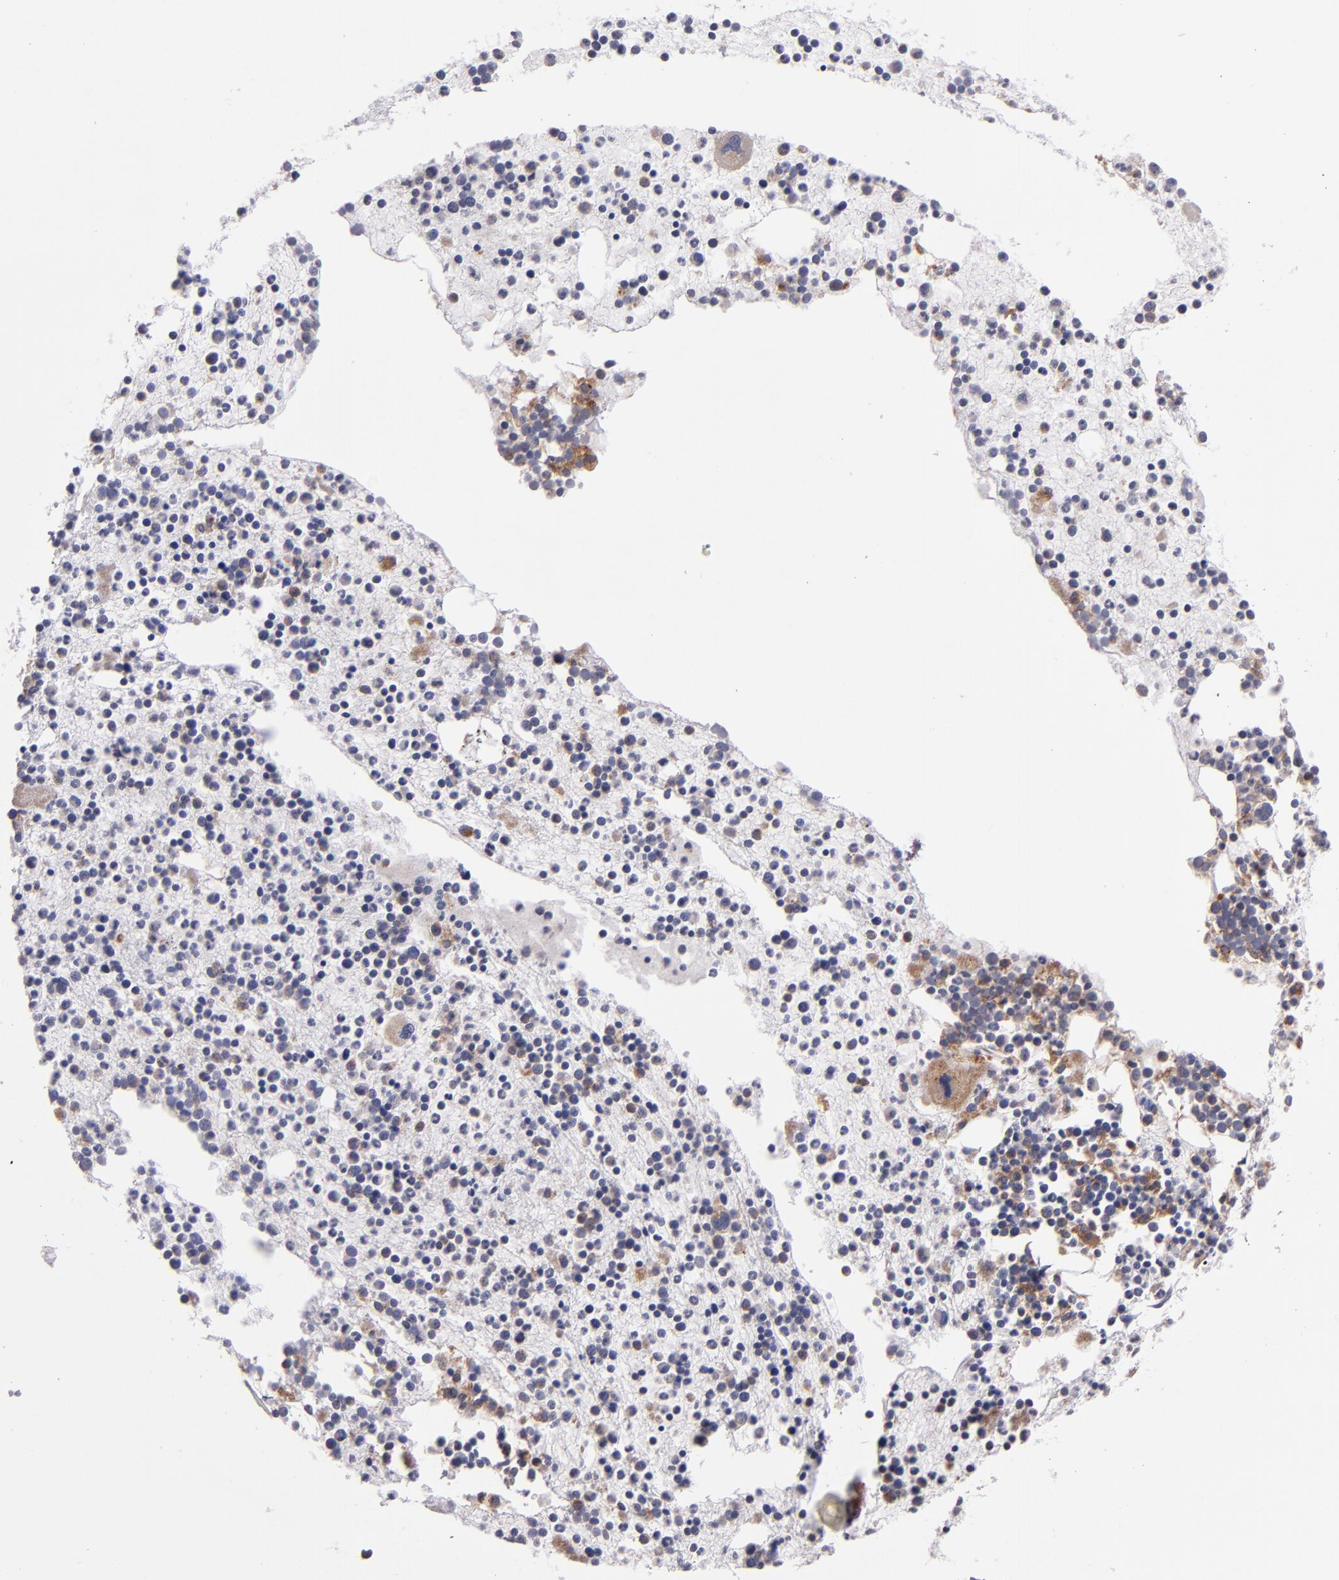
{"staining": {"intensity": "moderate", "quantity": "25%-75%", "location": "cytoplasmic/membranous"}, "tissue": "bone marrow", "cell_type": "Hematopoietic cells", "image_type": "normal", "snomed": [{"axis": "morphology", "description": "Normal tissue, NOS"}, {"axis": "topography", "description": "Bone marrow"}], "caption": "A histopathology image of bone marrow stained for a protein exhibits moderate cytoplasmic/membranous brown staining in hematopoietic cells. (DAB IHC with brightfield microscopy, high magnification).", "gene": "IFIH1", "patient": {"sex": "male", "age": 15}}